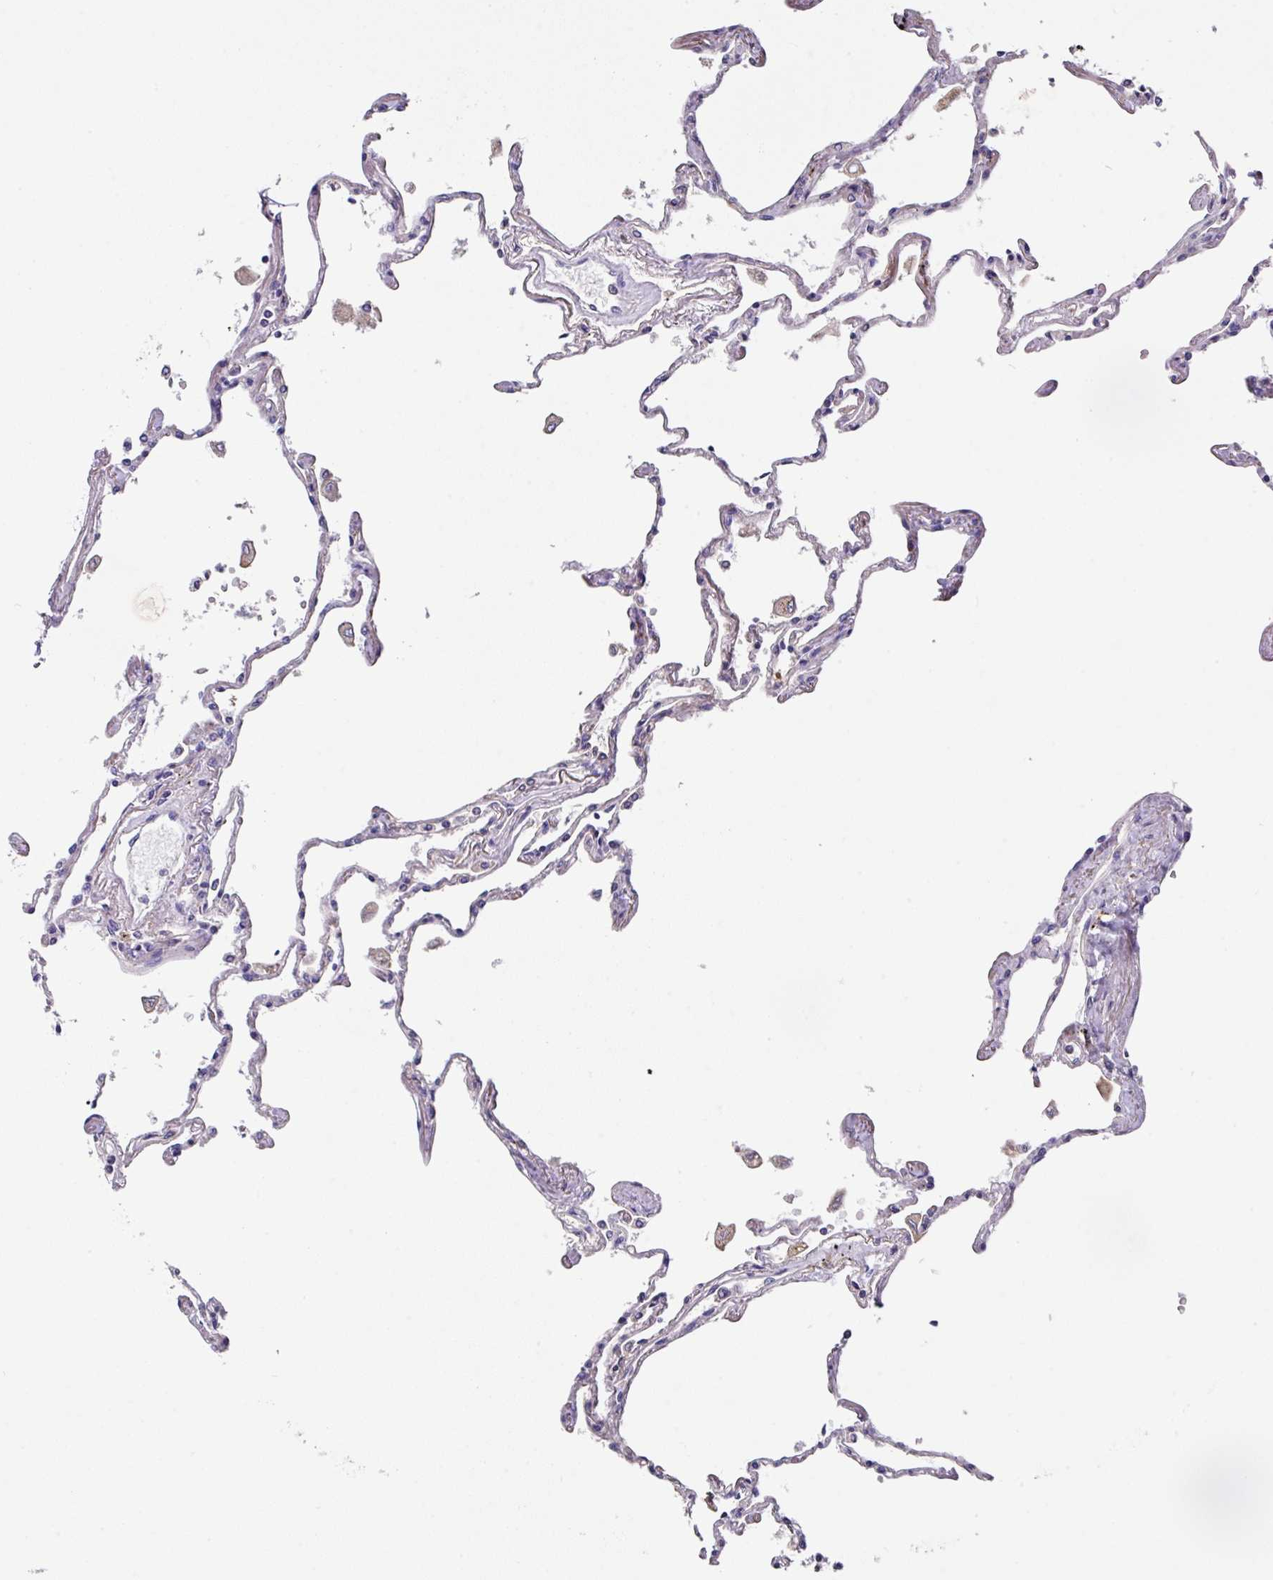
{"staining": {"intensity": "negative", "quantity": "none", "location": "none"}, "tissue": "lung", "cell_type": "Alveolar cells", "image_type": "normal", "snomed": [{"axis": "morphology", "description": "Normal tissue, NOS"}, {"axis": "topography", "description": "Lung"}], "caption": "Immunohistochemistry image of normal lung stained for a protein (brown), which demonstrates no staining in alveolar cells.", "gene": "EIF4B", "patient": {"sex": "female", "age": 67}}